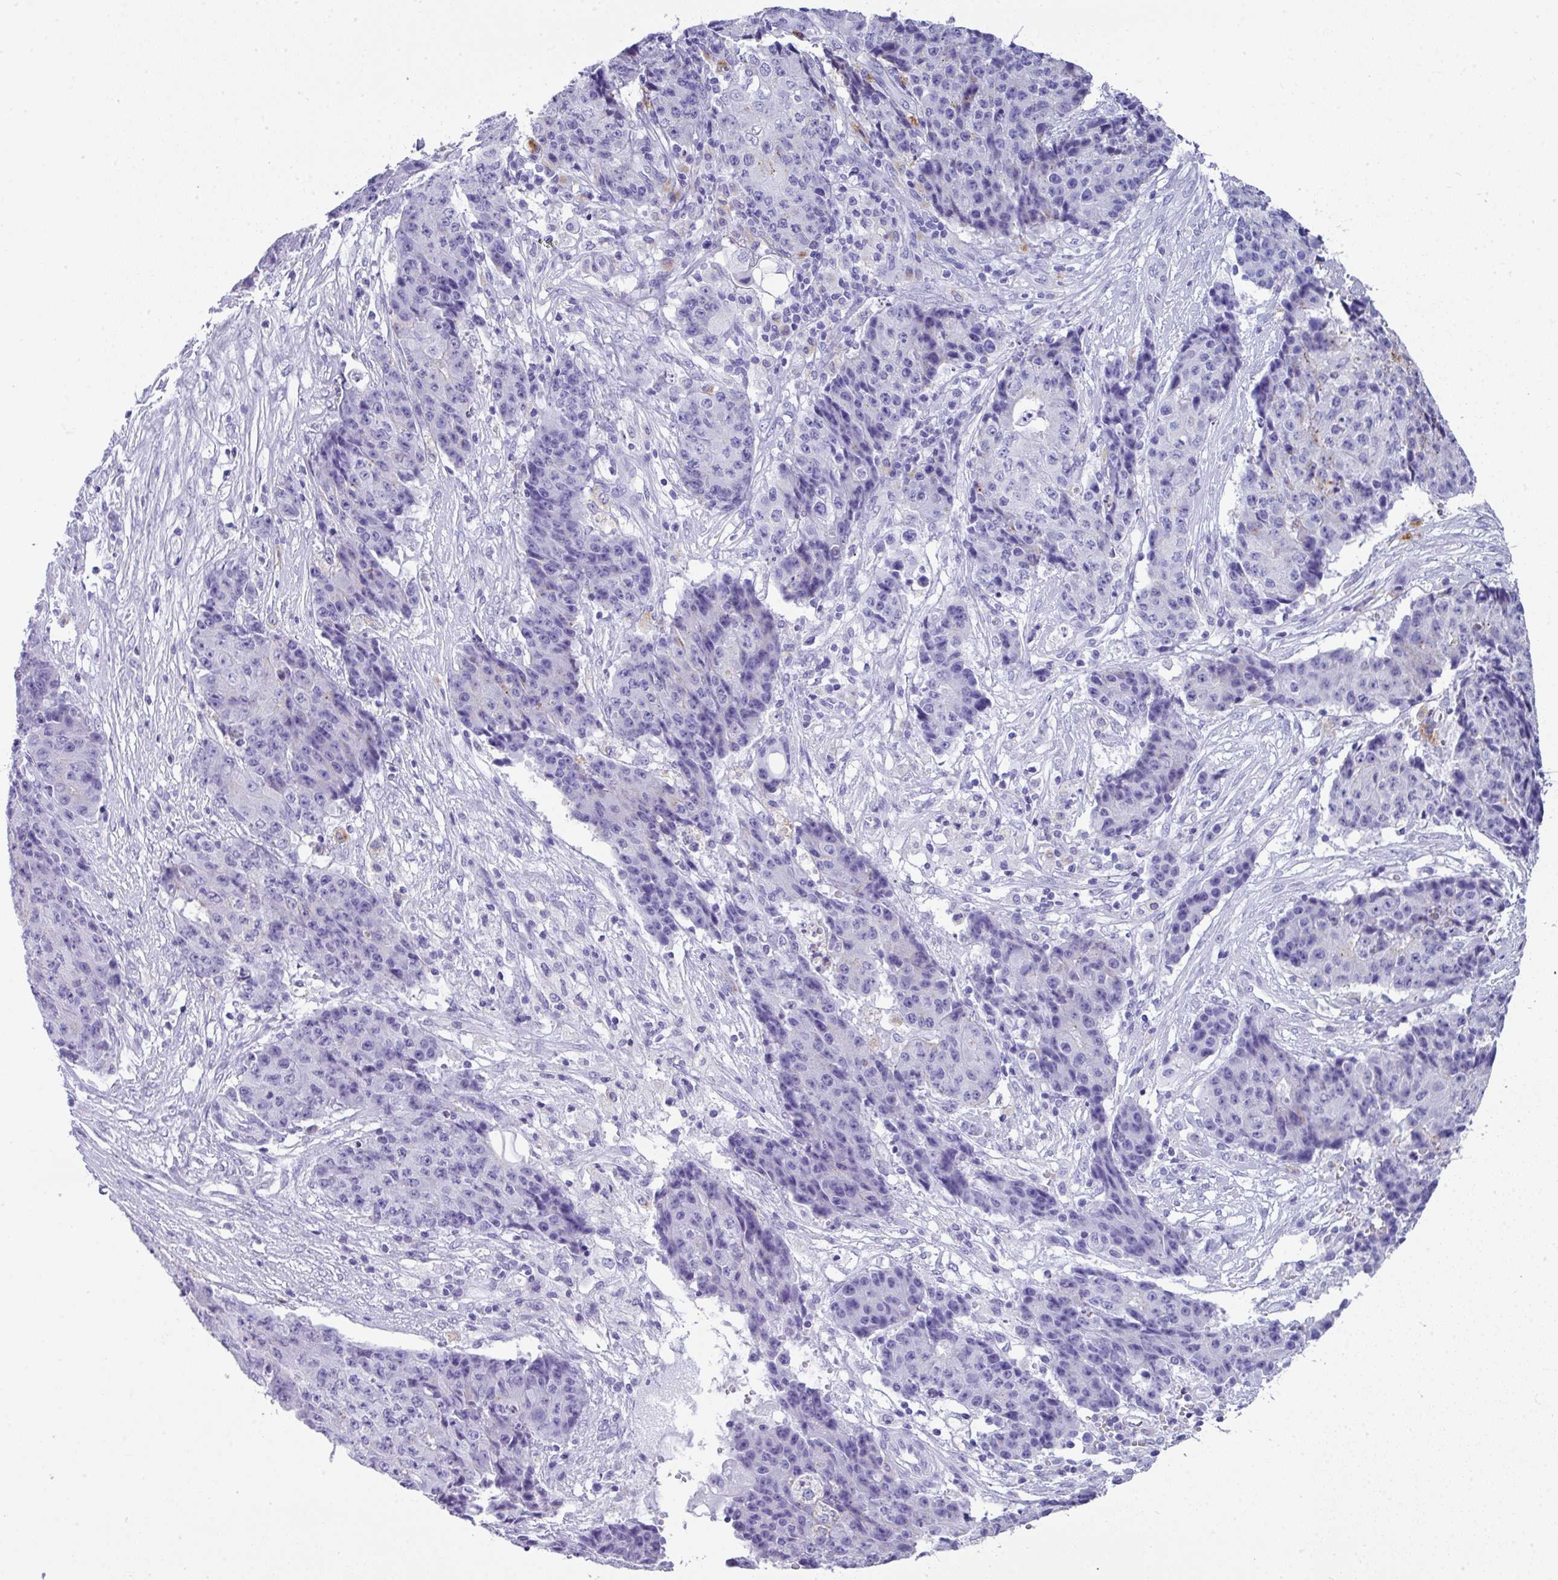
{"staining": {"intensity": "negative", "quantity": "none", "location": "none"}, "tissue": "ovarian cancer", "cell_type": "Tumor cells", "image_type": "cancer", "snomed": [{"axis": "morphology", "description": "Carcinoma, endometroid"}, {"axis": "topography", "description": "Ovary"}], "caption": "Ovarian cancer was stained to show a protein in brown. There is no significant staining in tumor cells. (Immunohistochemistry (ihc), brightfield microscopy, high magnification).", "gene": "ZNF568", "patient": {"sex": "female", "age": 42}}